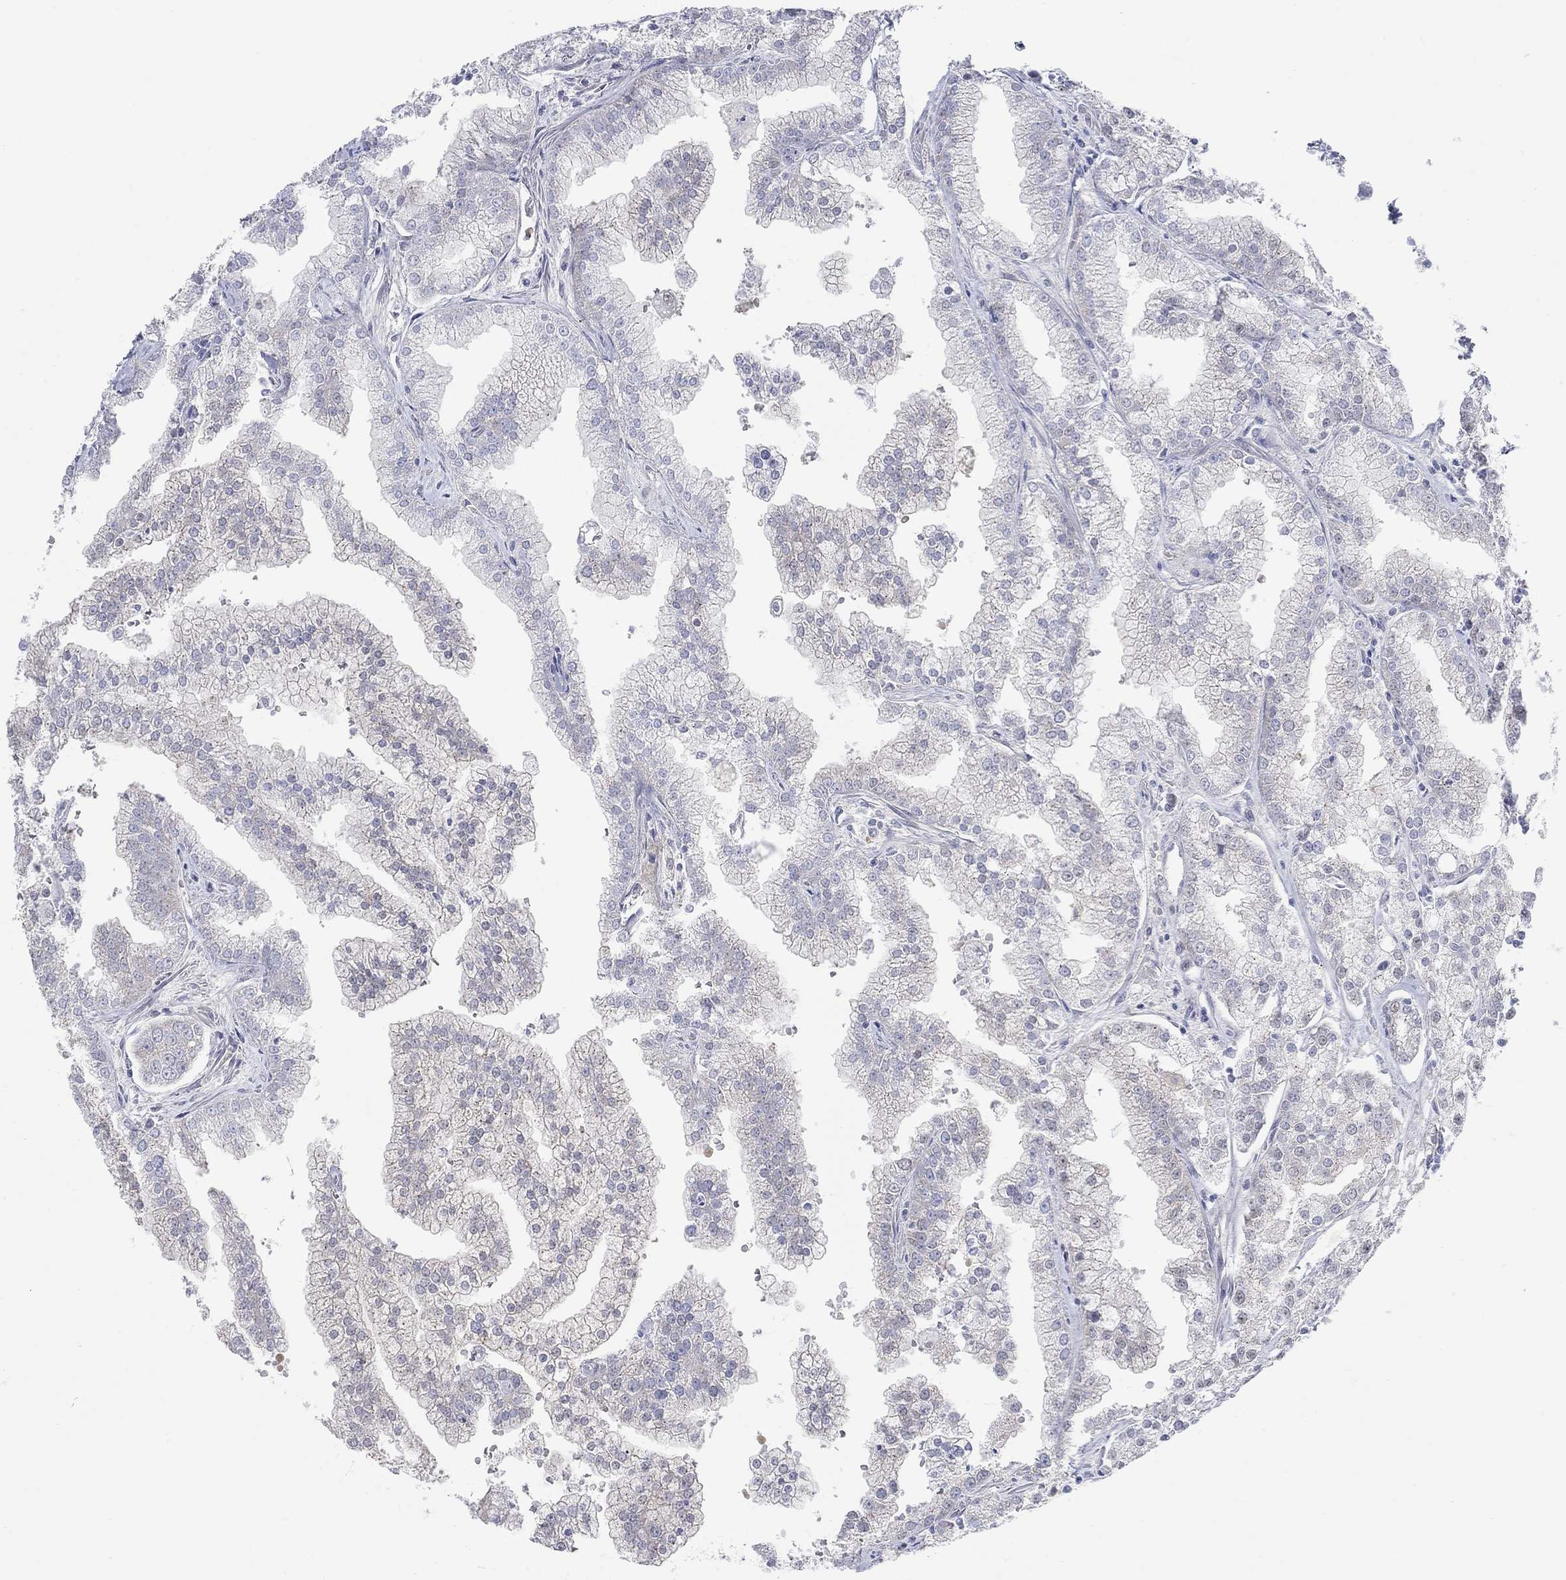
{"staining": {"intensity": "negative", "quantity": "none", "location": "none"}, "tissue": "prostate cancer", "cell_type": "Tumor cells", "image_type": "cancer", "snomed": [{"axis": "morphology", "description": "Adenocarcinoma, NOS"}, {"axis": "topography", "description": "Prostate"}], "caption": "An IHC photomicrograph of prostate cancer (adenocarcinoma) is shown. There is no staining in tumor cells of prostate cancer (adenocarcinoma).", "gene": "WASF3", "patient": {"sex": "male", "age": 70}}